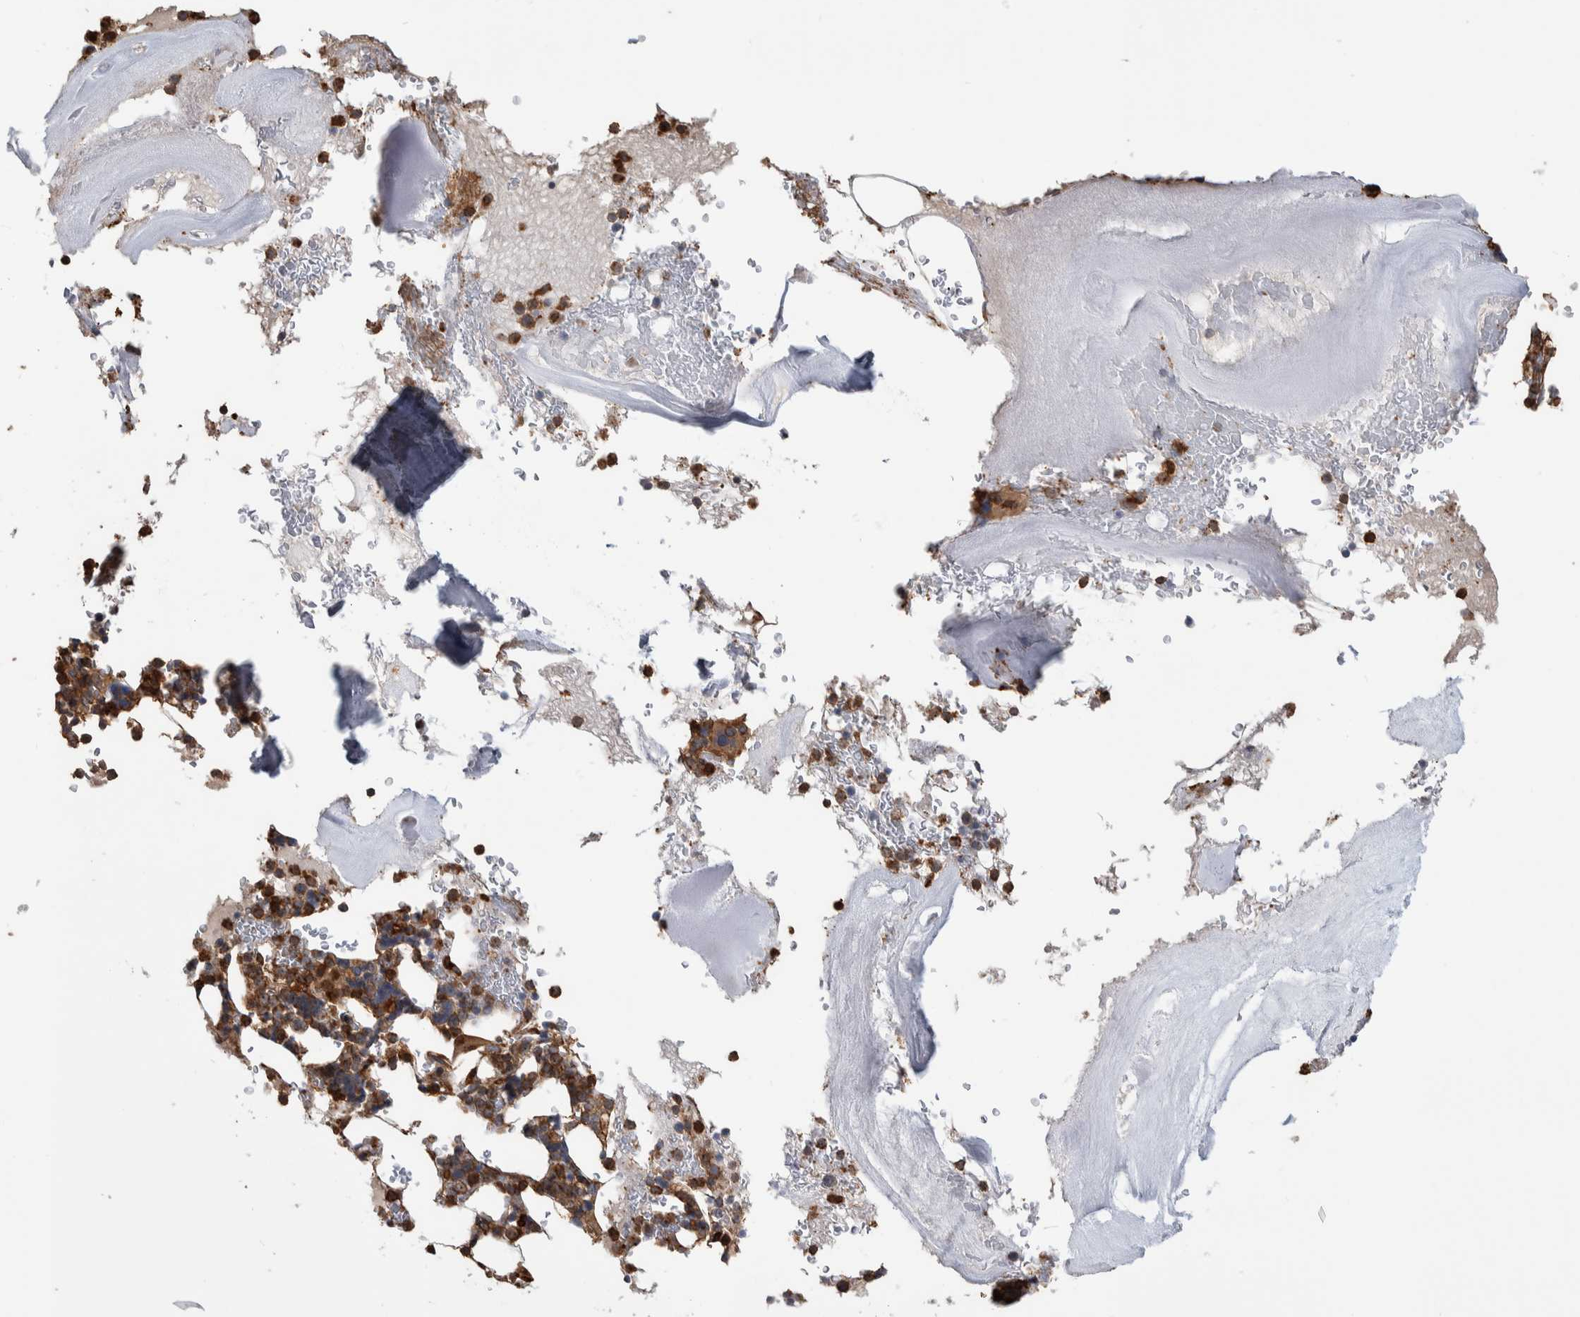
{"staining": {"intensity": "weak", "quantity": ">75%", "location": "cytoplasmic/membranous"}, "tissue": "bone marrow", "cell_type": "Hematopoietic cells", "image_type": "normal", "snomed": [{"axis": "morphology", "description": "Normal tissue, NOS"}, {"axis": "topography", "description": "Bone marrow"}], "caption": "Hematopoietic cells reveal weak cytoplasmic/membranous positivity in about >75% of cells in benign bone marrow.", "gene": "SDCBP", "patient": {"sex": "female", "age": 81}}